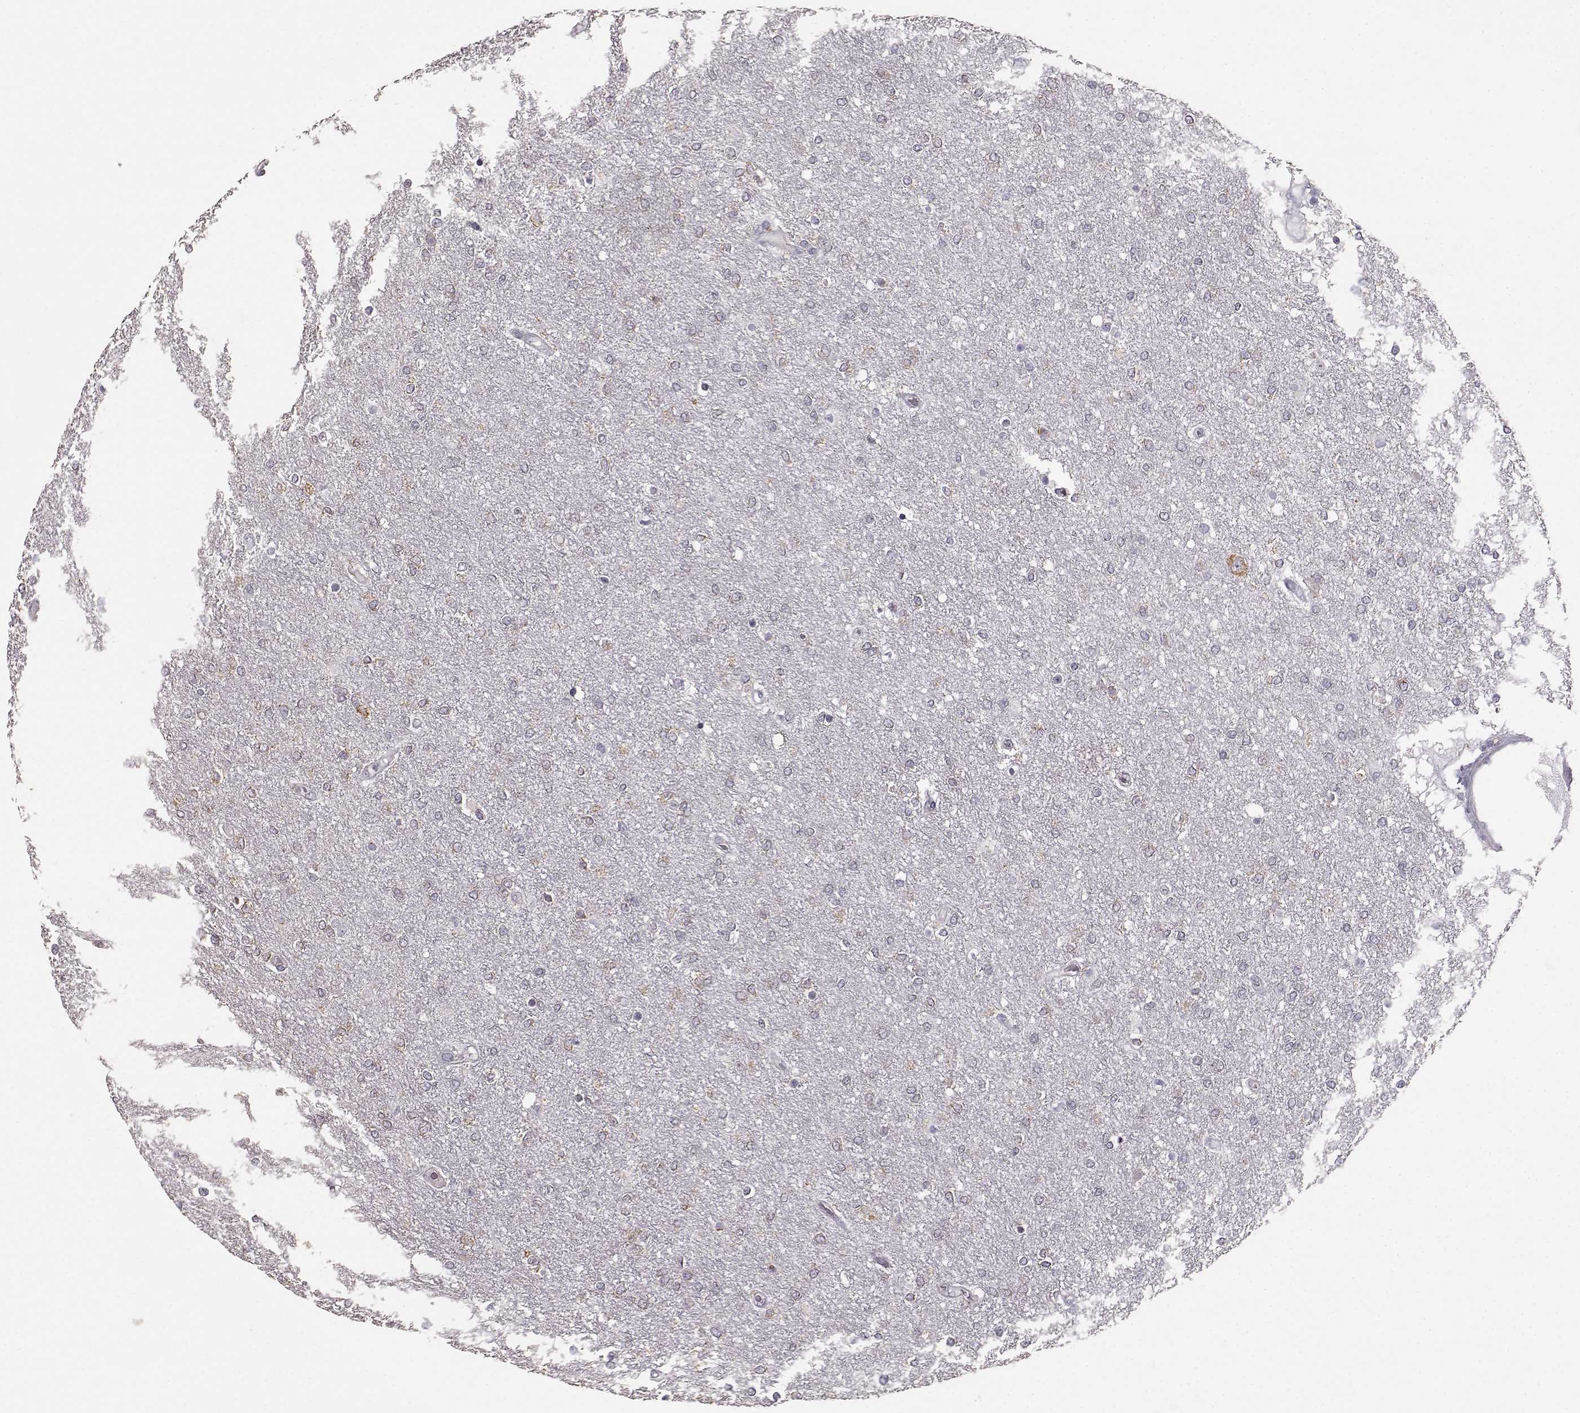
{"staining": {"intensity": "weak", "quantity": "<25%", "location": "cytoplasmic/membranous"}, "tissue": "glioma", "cell_type": "Tumor cells", "image_type": "cancer", "snomed": [{"axis": "morphology", "description": "Glioma, malignant, High grade"}, {"axis": "topography", "description": "Brain"}], "caption": "Tumor cells show no significant positivity in malignant glioma (high-grade).", "gene": "GABRG3", "patient": {"sex": "female", "age": 61}}